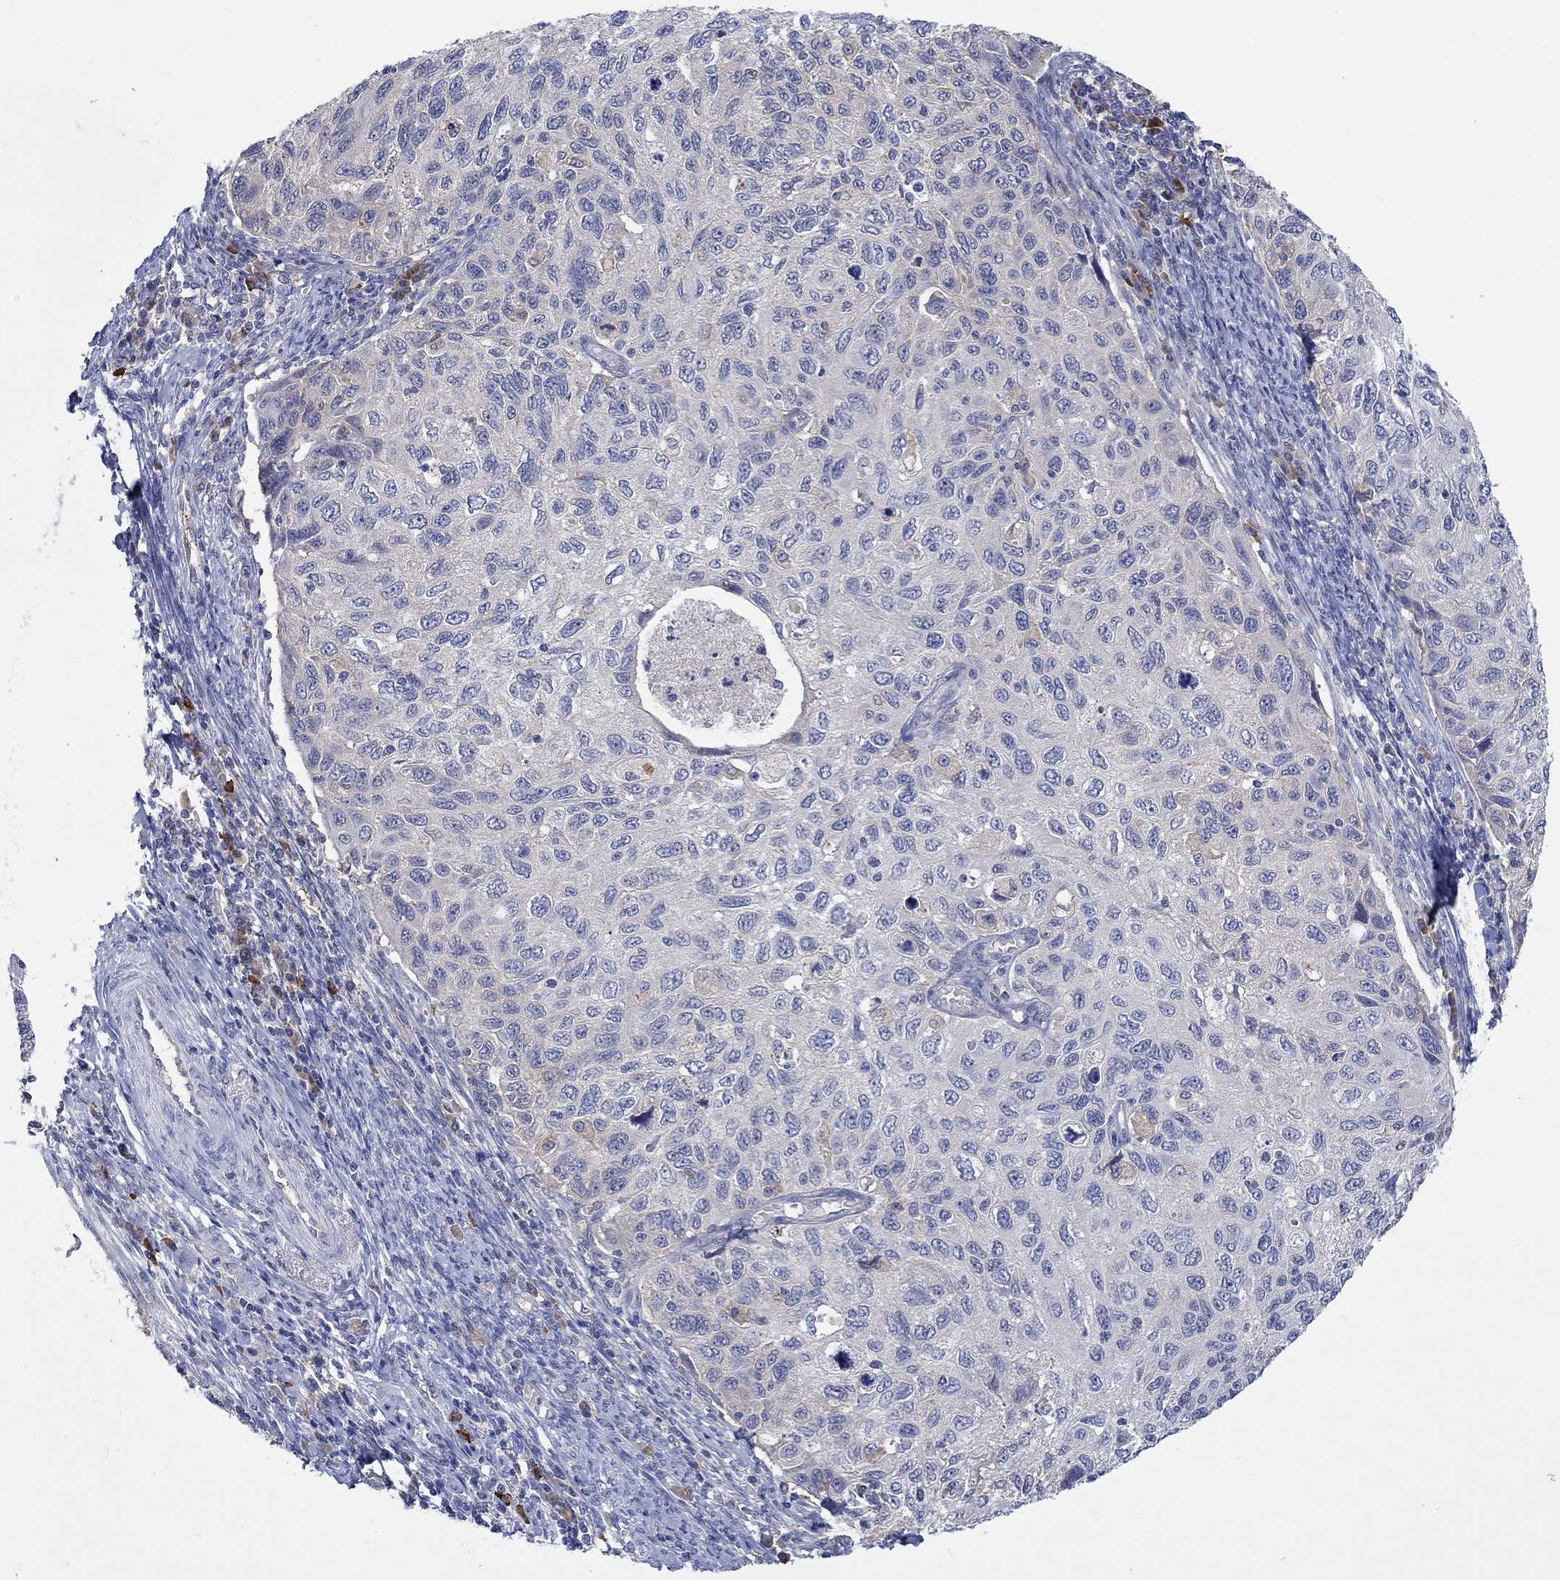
{"staining": {"intensity": "negative", "quantity": "none", "location": "none"}, "tissue": "cervical cancer", "cell_type": "Tumor cells", "image_type": "cancer", "snomed": [{"axis": "morphology", "description": "Squamous cell carcinoma, NOS"}, {"axis": "topography", "description": "Cervix"}], "caption": "Cervical cancer was stained to show a protein in brown. There is no significant expression in tumor cells.", "gene": "PLCL2", "patient": {"sex": "female", "age": 70}}